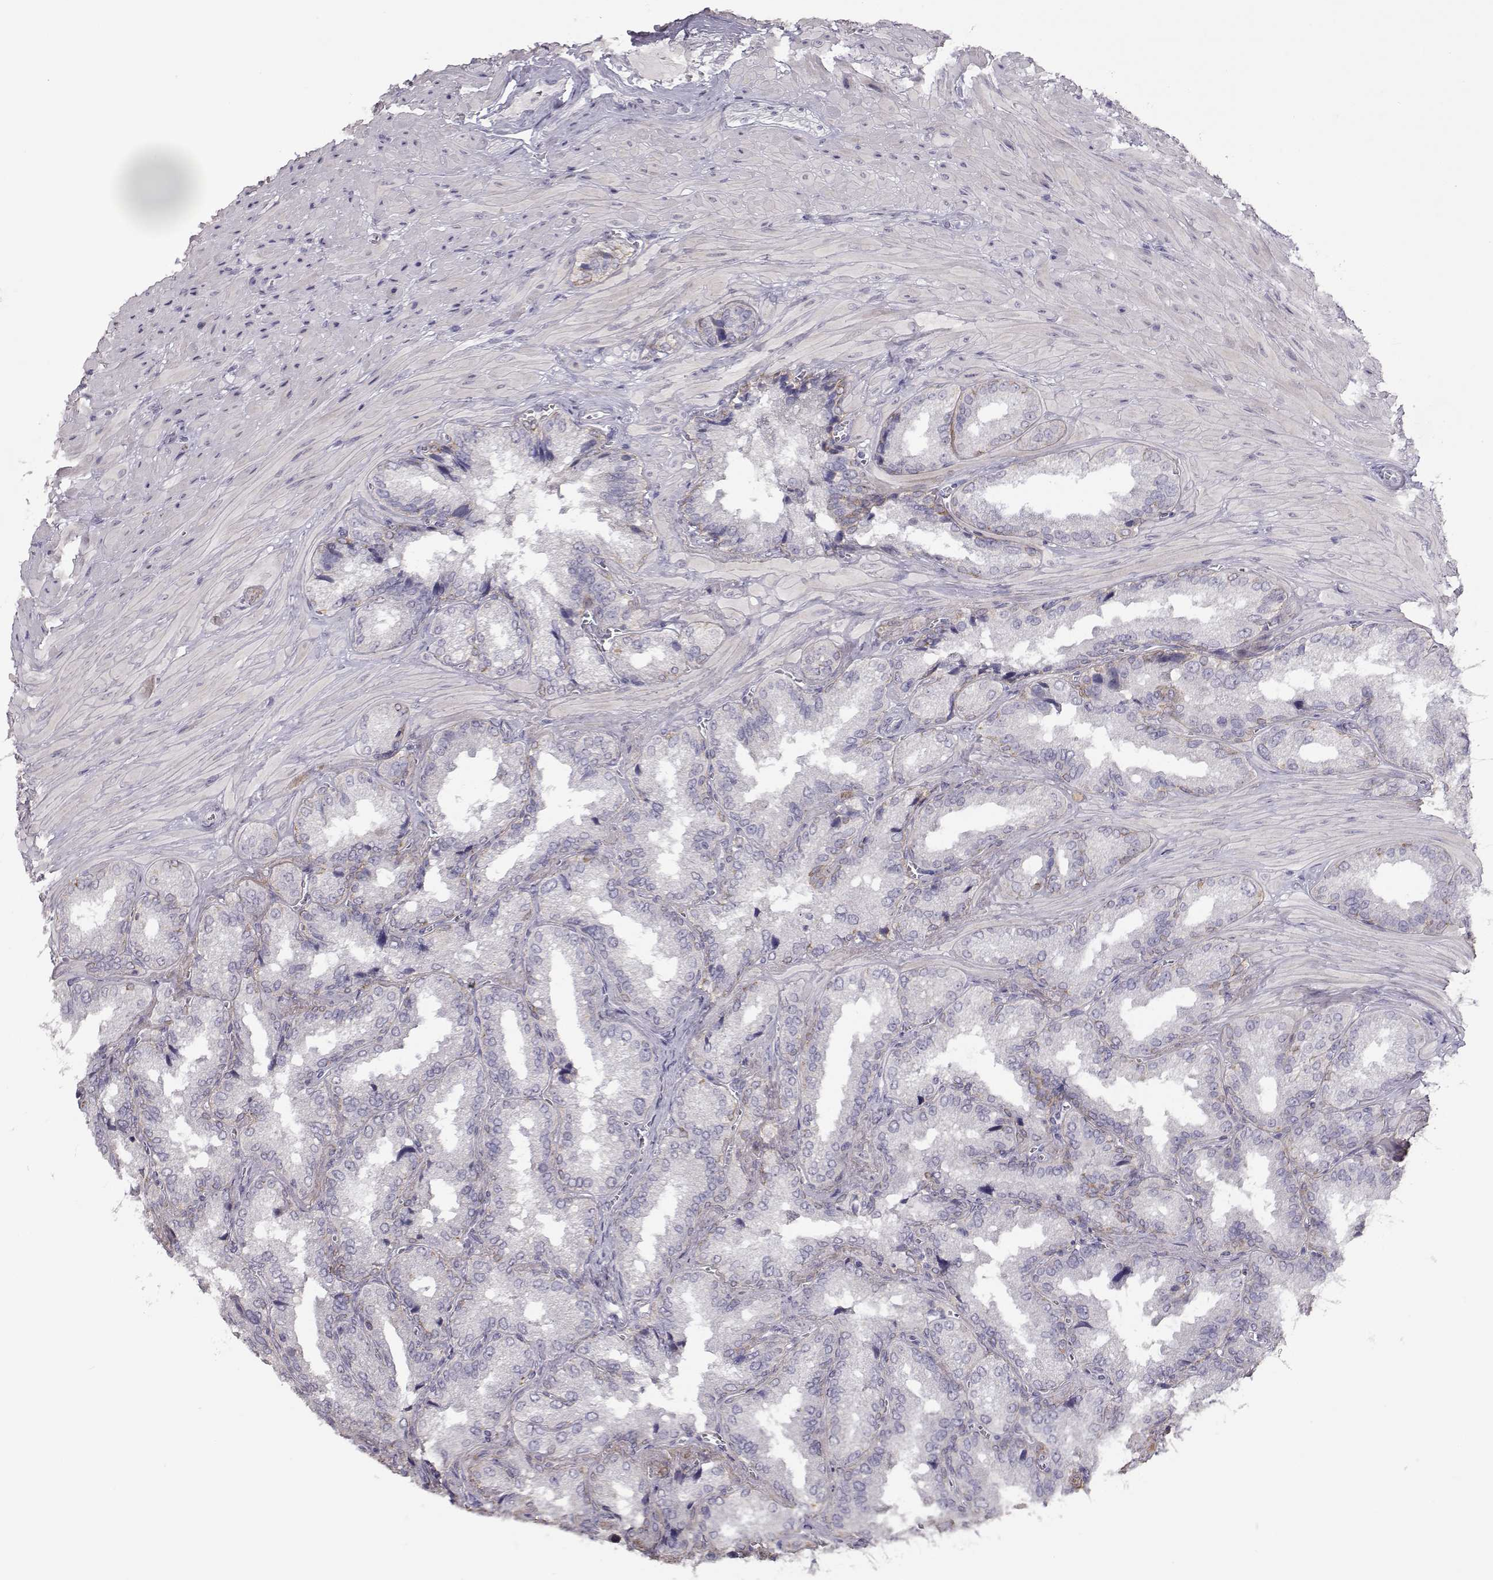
{"staining": {"intensity": "negative", "quantity": "none", "location": "none"}, "tissue": "seminal vesicle", "cell_type": "Glandular cells", "image_type": "normal", "snomed": [{"axis": "morphology", "description": "Normal tissue, NOS"}, {"axis": "topography", "description": "Seminal veicle"}], "caption": "This is an immunohistochemistry (IHC) histopathology image of unremarkable seminal vesicle. There is no staining in glandular cells.", "gene": "LAMB3", "patient": {"sex": "male", "age": 37}}